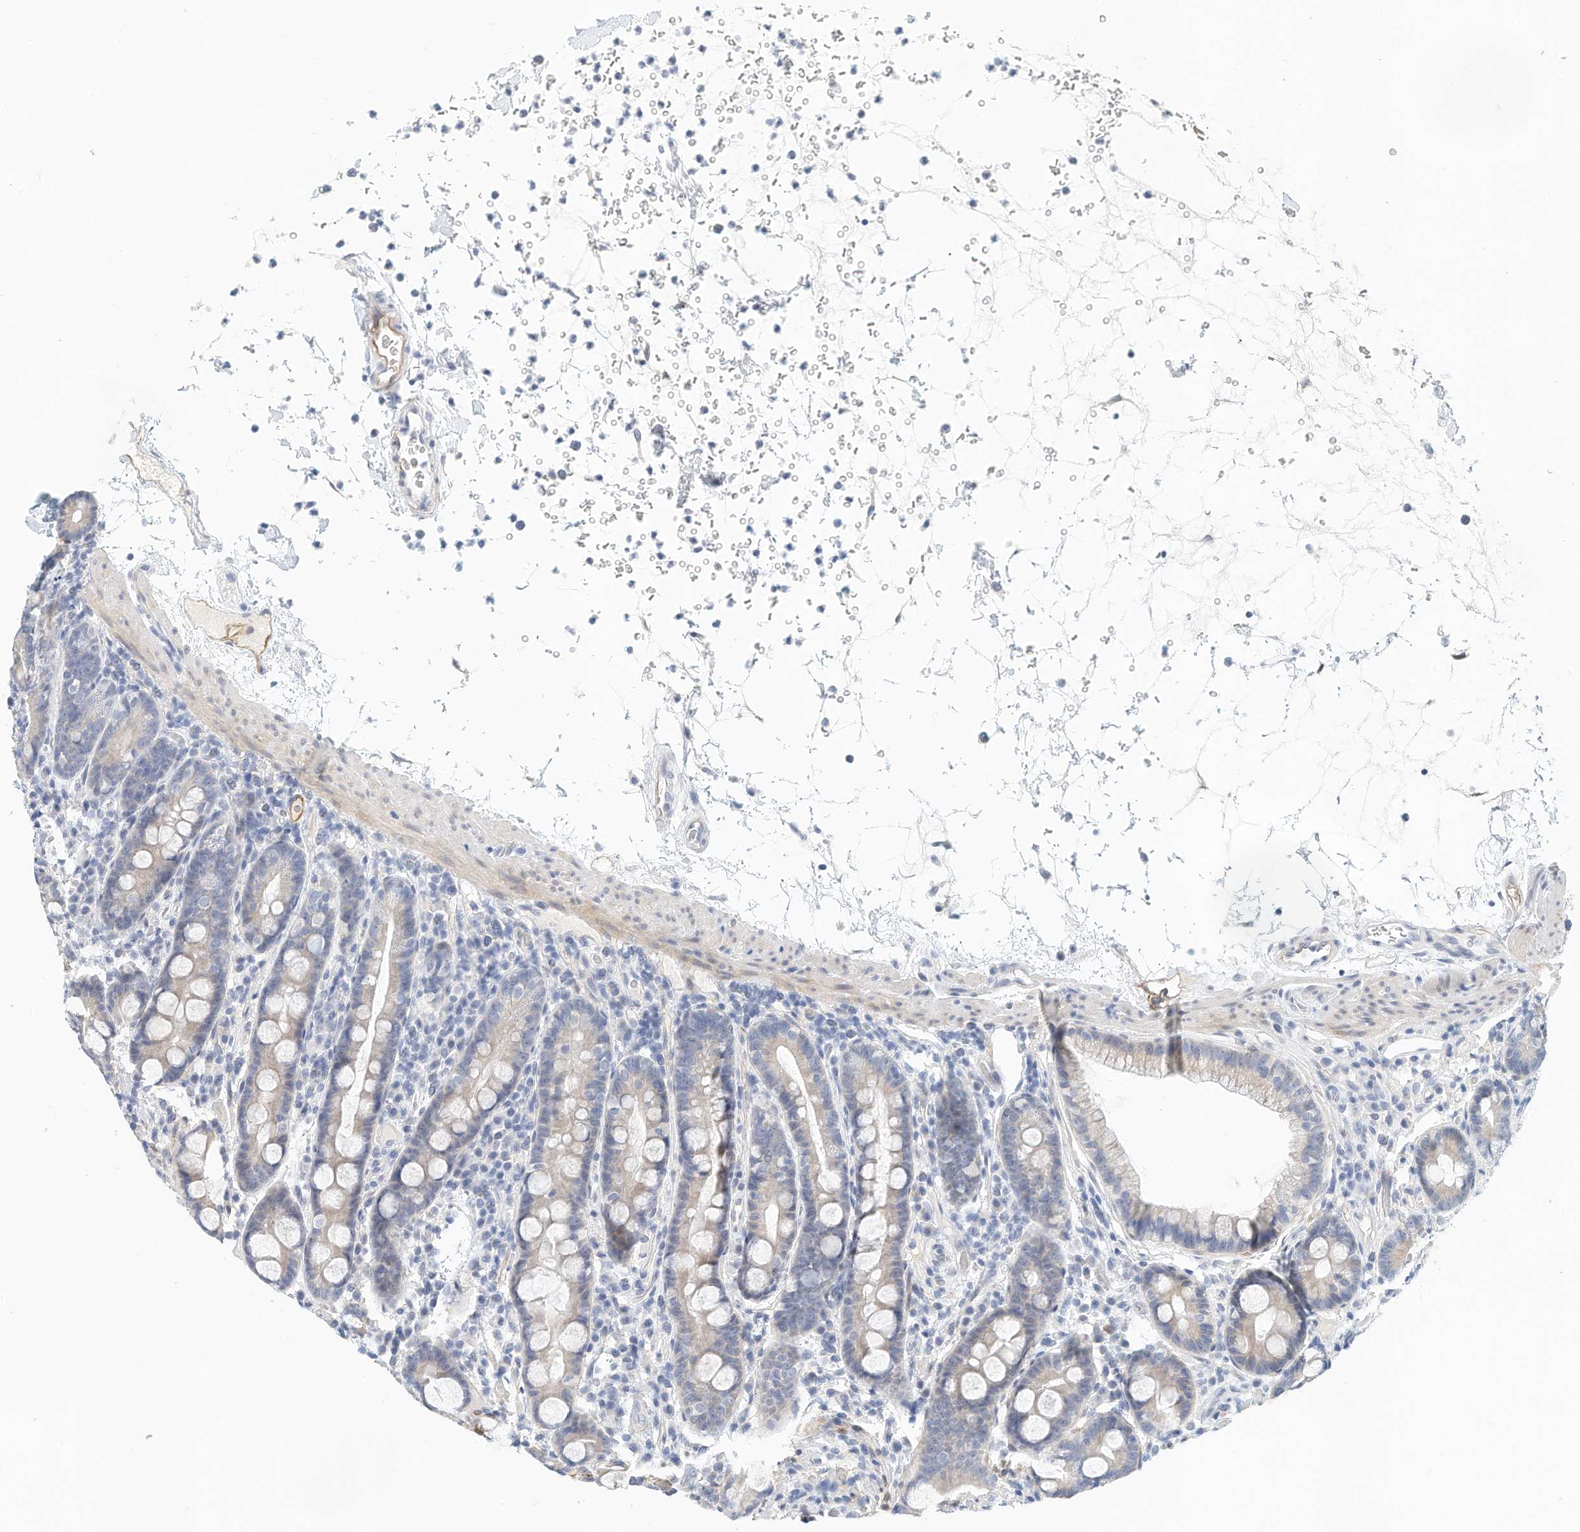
{"staining": {"intensity": "negative", "quantity": "none", "location": "none"}, "tissue": "duodenum", "cell_type": "Glandular cells", "image_type": "normal", "snomed": [{"axis": "morphology", "description": "Normal tissue, NOS"}, {"axis": "topography", "description": "Duodenum"}], "caption": "Immunohistochemistry histopathology image of benign human duodenum stained for a protein (brown), which exhibits no expression in glandular cells.", "gene": "ARHGAP28", "patient": {"sex": "male", "age": 54}}